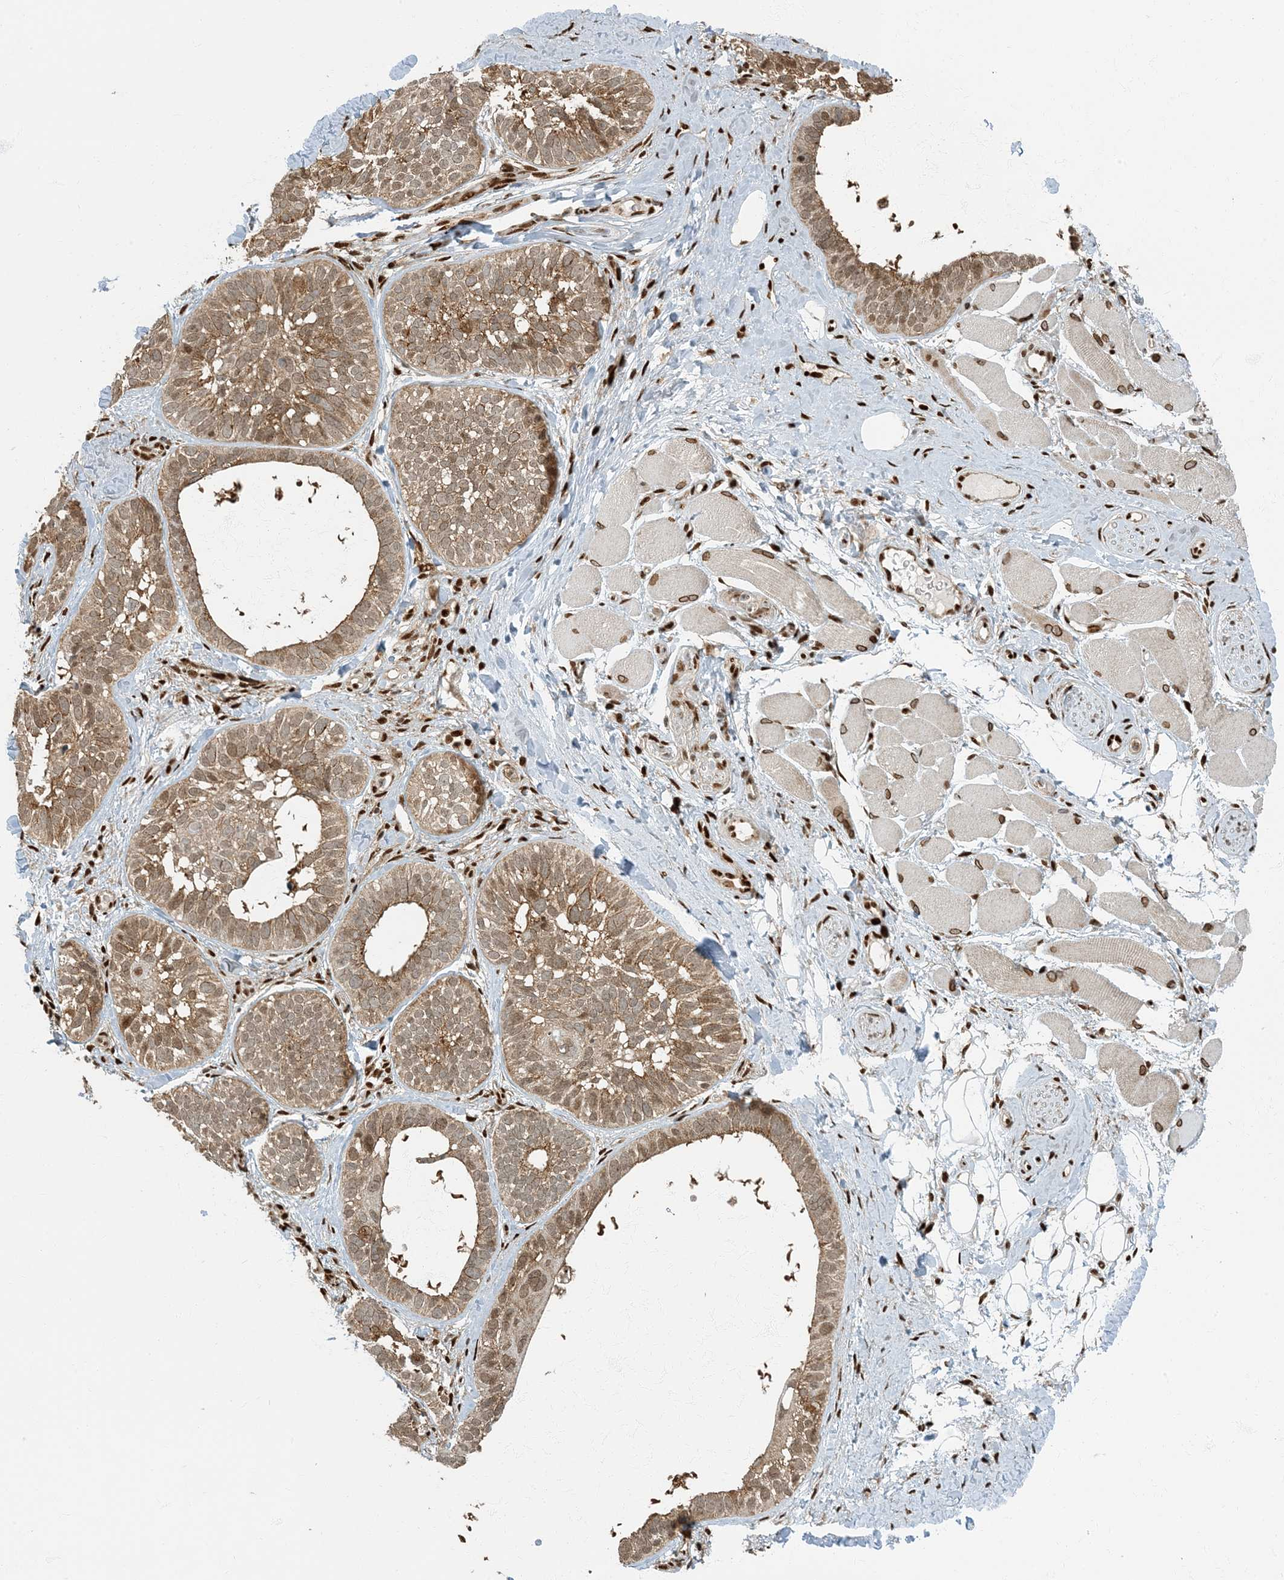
{"staining": {"intensity": "moderate", "quantity": ">75%", "location": "cytoplasmic/membranous"}, "tissue": "skin cancer", "cell_type": "Tumor cells", "image_type": "cancer", "snomed": [{"axis": "morphology", "description": "Basal cell carcinoma"}, {"axis": "topography", "description": "Skin"}], "caption": "Immunohistochemical staining of human basal cell carcinoma (skin) reveals medium levels of moderate cytoplasmic/membranous protein expression in about >75% of tumor cells.", "gene": "MBD1", "patient": {"sex": "male", "age": 62}}